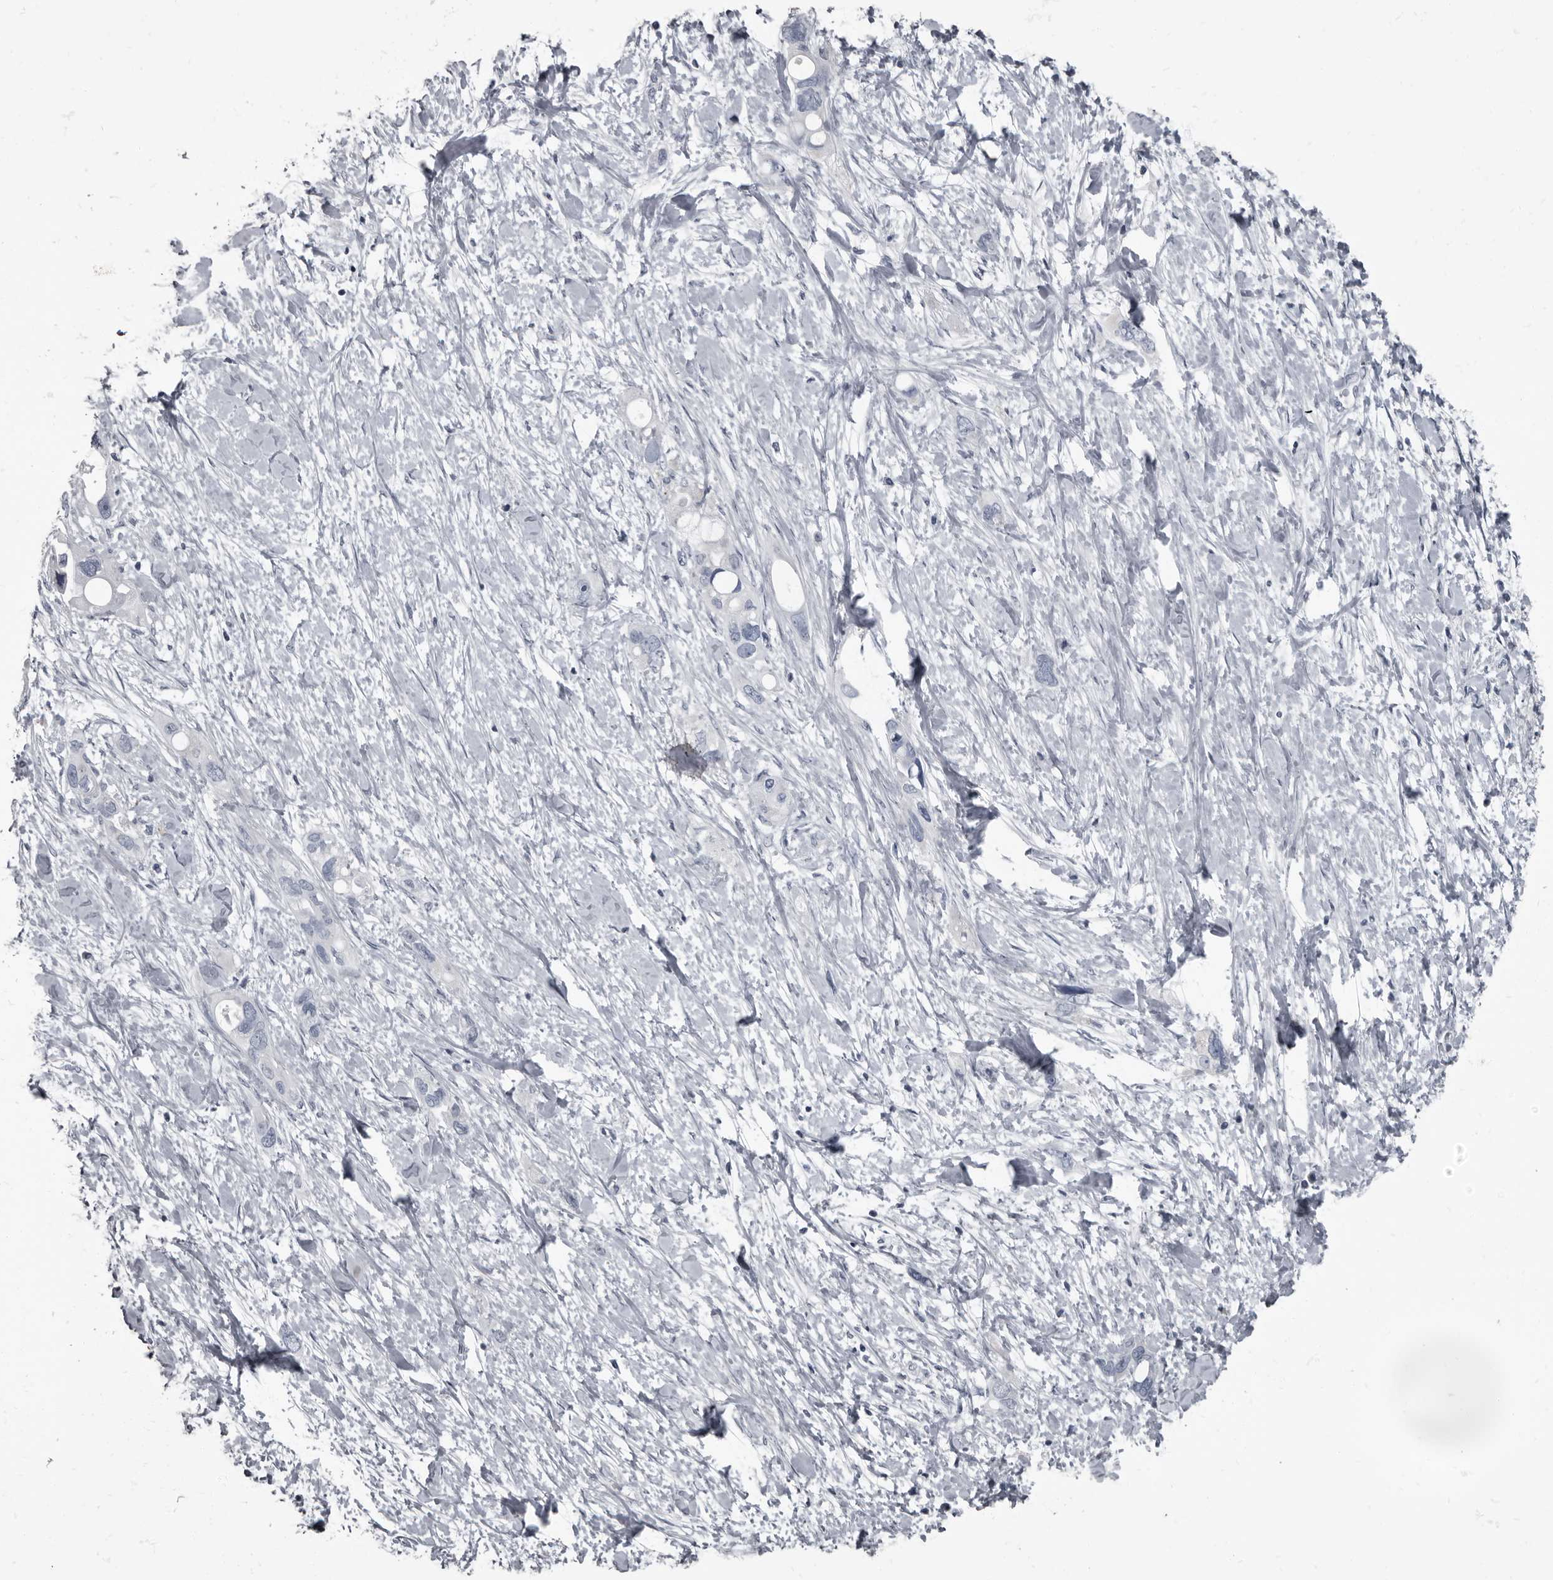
{"staining": {"intensity": "negative", "quantity": "none", "location": "none"}, "tissue": "pancreatic cancer", "cell_type": "Tumor cells", "image_type": "cancer", "snomed": [{"axis": "morphology", "description": "Adenocarcinoma, NOS"}, {"axis": "topography", "description": "Pancreas"}], "caption": "This is an immunohistochemistry photomicrograph of human adenocarcinoma (pancreatic). There is no positivity in tumor cells.", "gene": "TPD52L1", "patient": {"sex": "female", "age": 56}}